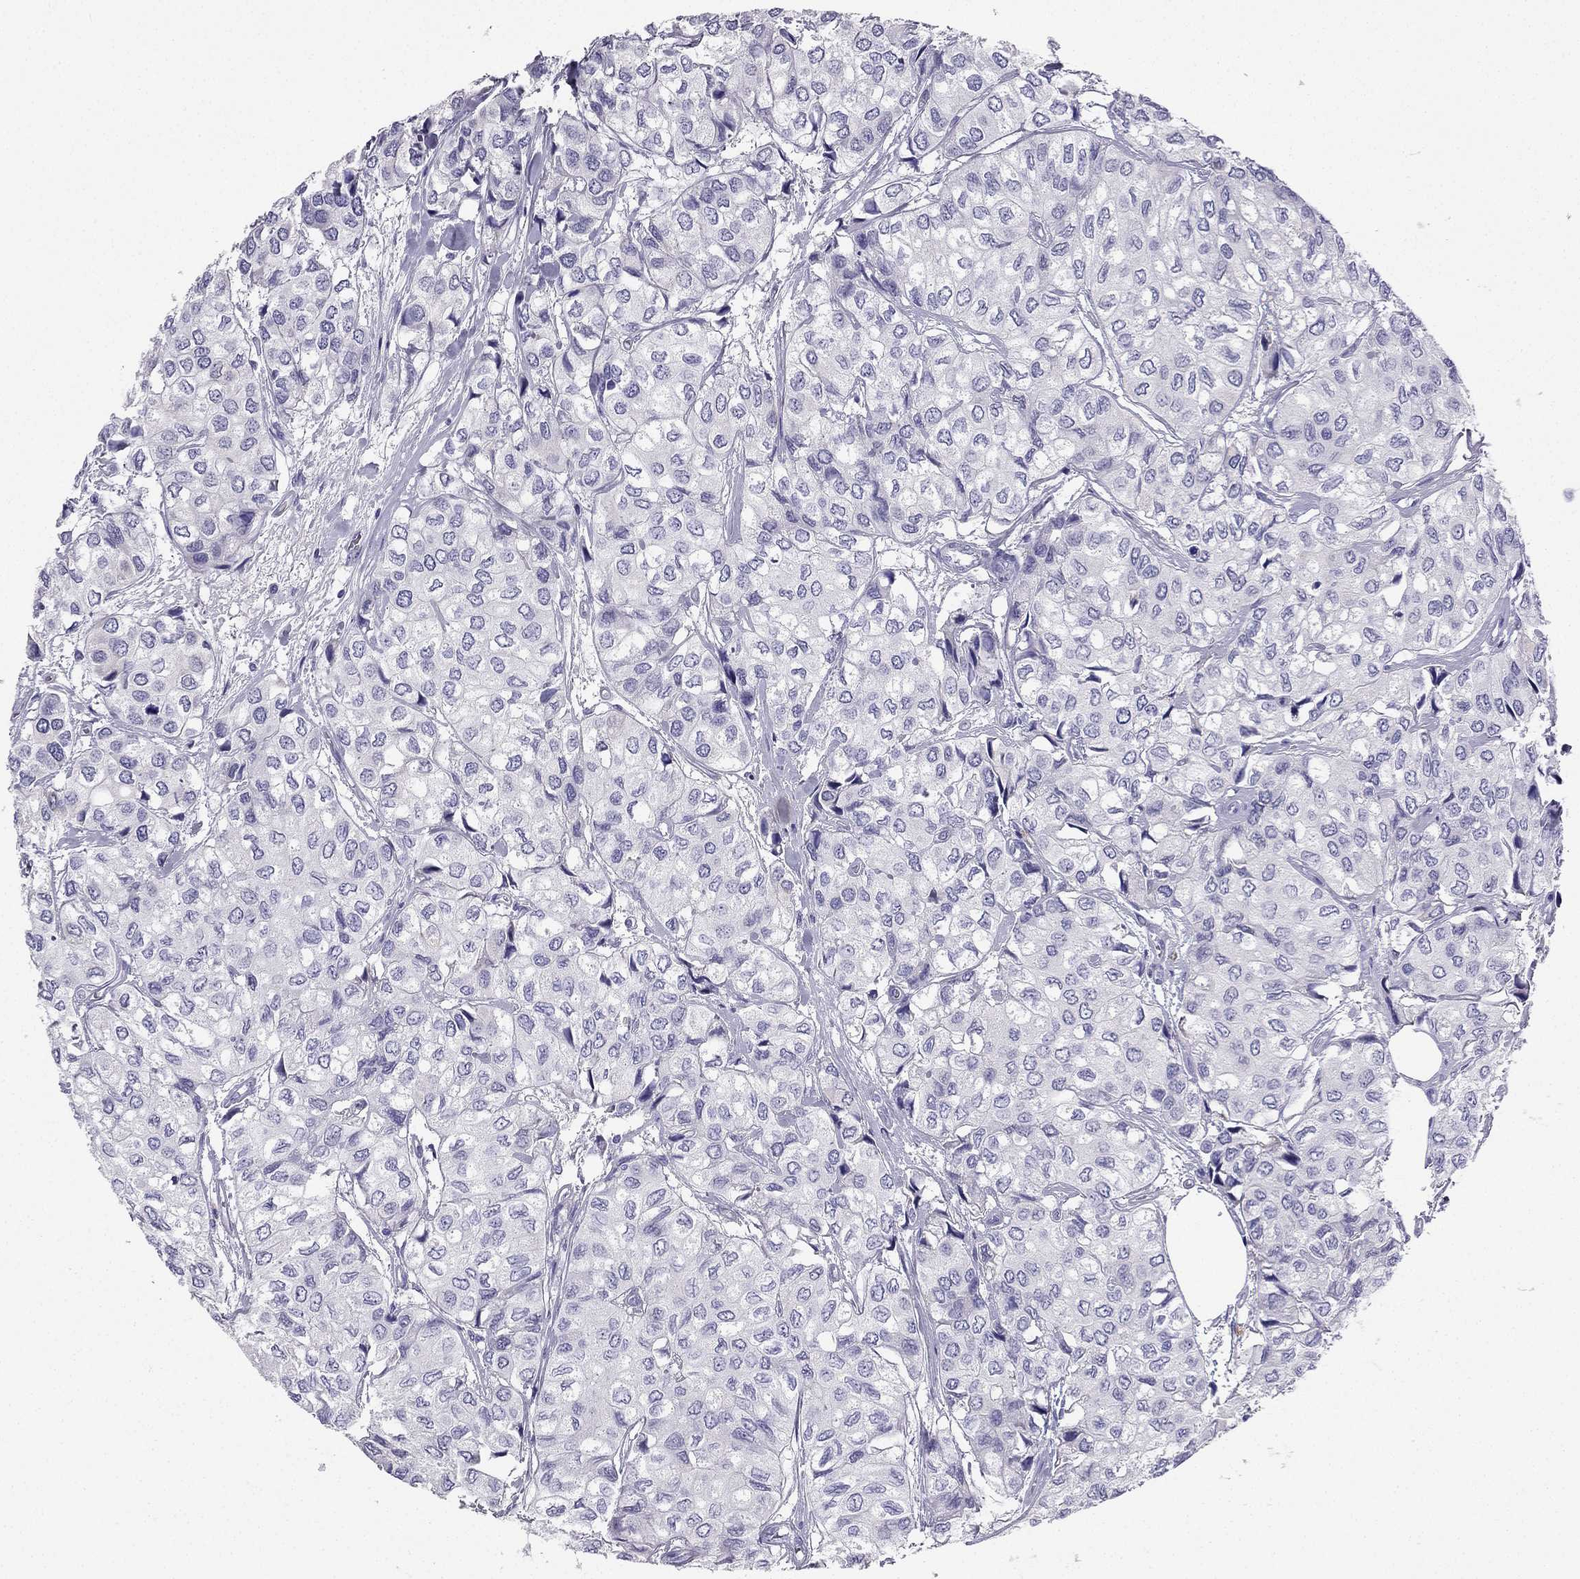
{"staining": {"intensity": "negative", "quantity": "none", "location": "none"}, "tissue": "urothelial cancer", "cell_type": "Tumor cells", "image_type": "cancer", "snomed": [{"axis": "morphology", "description": "Urothelial carcinoma, High grade"}, {"axis": "topography", "description": "Urinary bladder"}], "caption": "Immunohistochemistry histopathology image of neoplastic tissue: human urothelial cancer stained with DAB reveals no significant protein staining in tumor cells. The staining is performed using DAB brown chromogen with nuclei counter-stained in using hematoxylin.", "gene": "SLC18A2", "patient": {"sex": "male", "age": 73}}